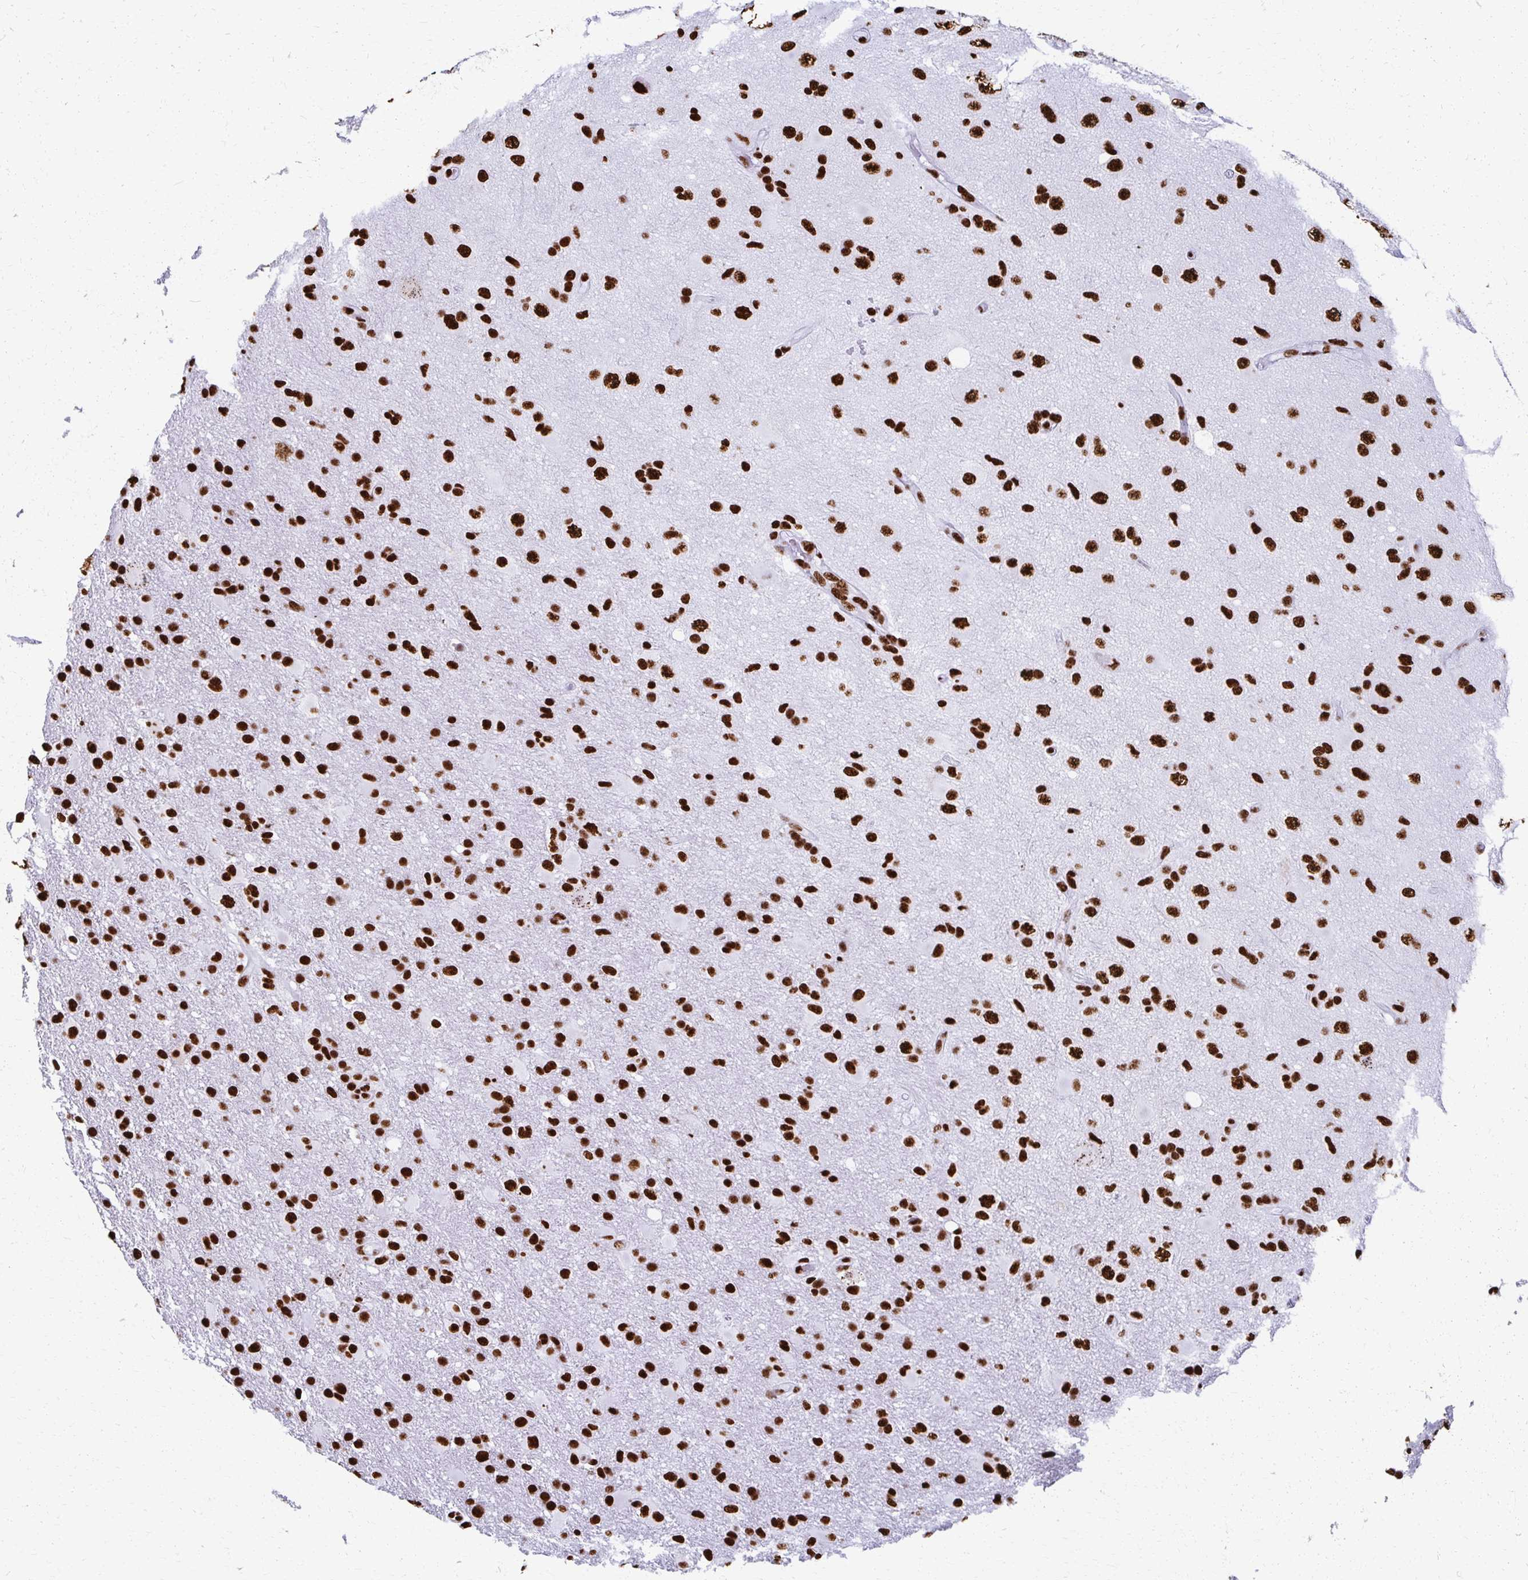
{"staining": {"intensity": "strong", "quantity": ">75%", "location": "nuclear"}, "tissue": "glioma", "cell_type": "Tumor cells", "image_type": "cancer", "snomed": [{"axis": "morphology", "description": "Glioma, malignant, High grade"}, {"axis": "topography", "description": "Brain"}], "caption": "This image shows immunohistochemistry (IHC) staining of human high-grade glioma (malignant), with high strong nuclear positivity in about >75% of tumor cells.", "gene": "NONO", "patient": {"sex": "male", "age": 53}}